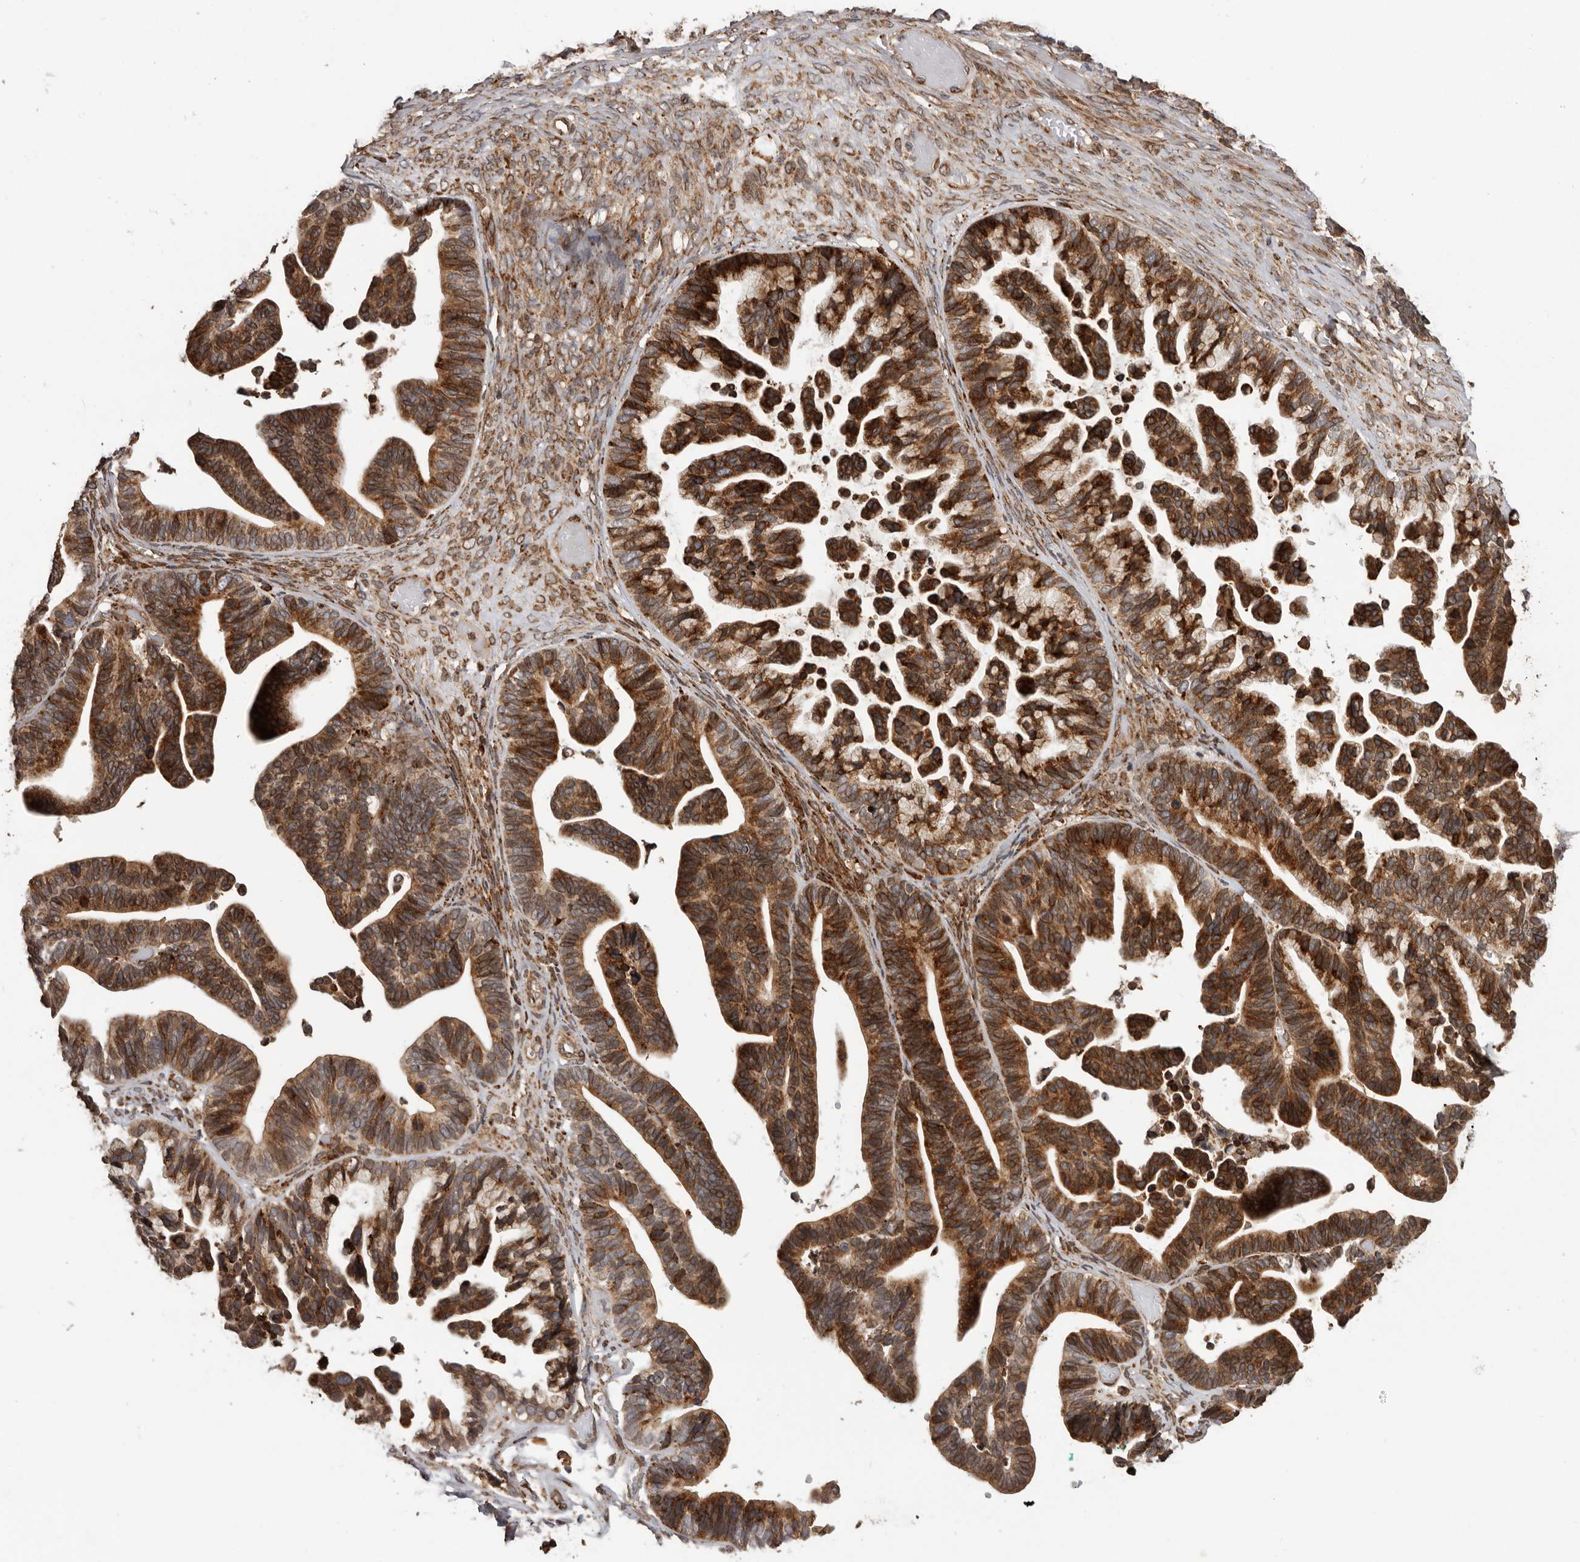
{"staining": {"intensity": "strong", "quantity": ">75%", "location": "cytoplasmic/membranous"}, "tissue": "ovarian cancer", "cell_type": "Tumor cells", "image_type": "cancer", "snomed": [{"axis": "morphology", "description": "Cystadenocarcinoma, serous, NOS"}, {"axis": "topography", "description": "Ovary"}], "caption": "Immunohistochemistry staining of ovarian cancer, which displays high levels of strong cytoplasmic/membranous staining in approximately >75% of tumor cells indicating strong cytoplasmic/membranous protein staining. The staining was performed using DAB (brown) for protein detection and nuclei were counterstained in hematoxylin (blue).", "gene": "NUP43", "patient": {"sex": "female", "age": 56}}